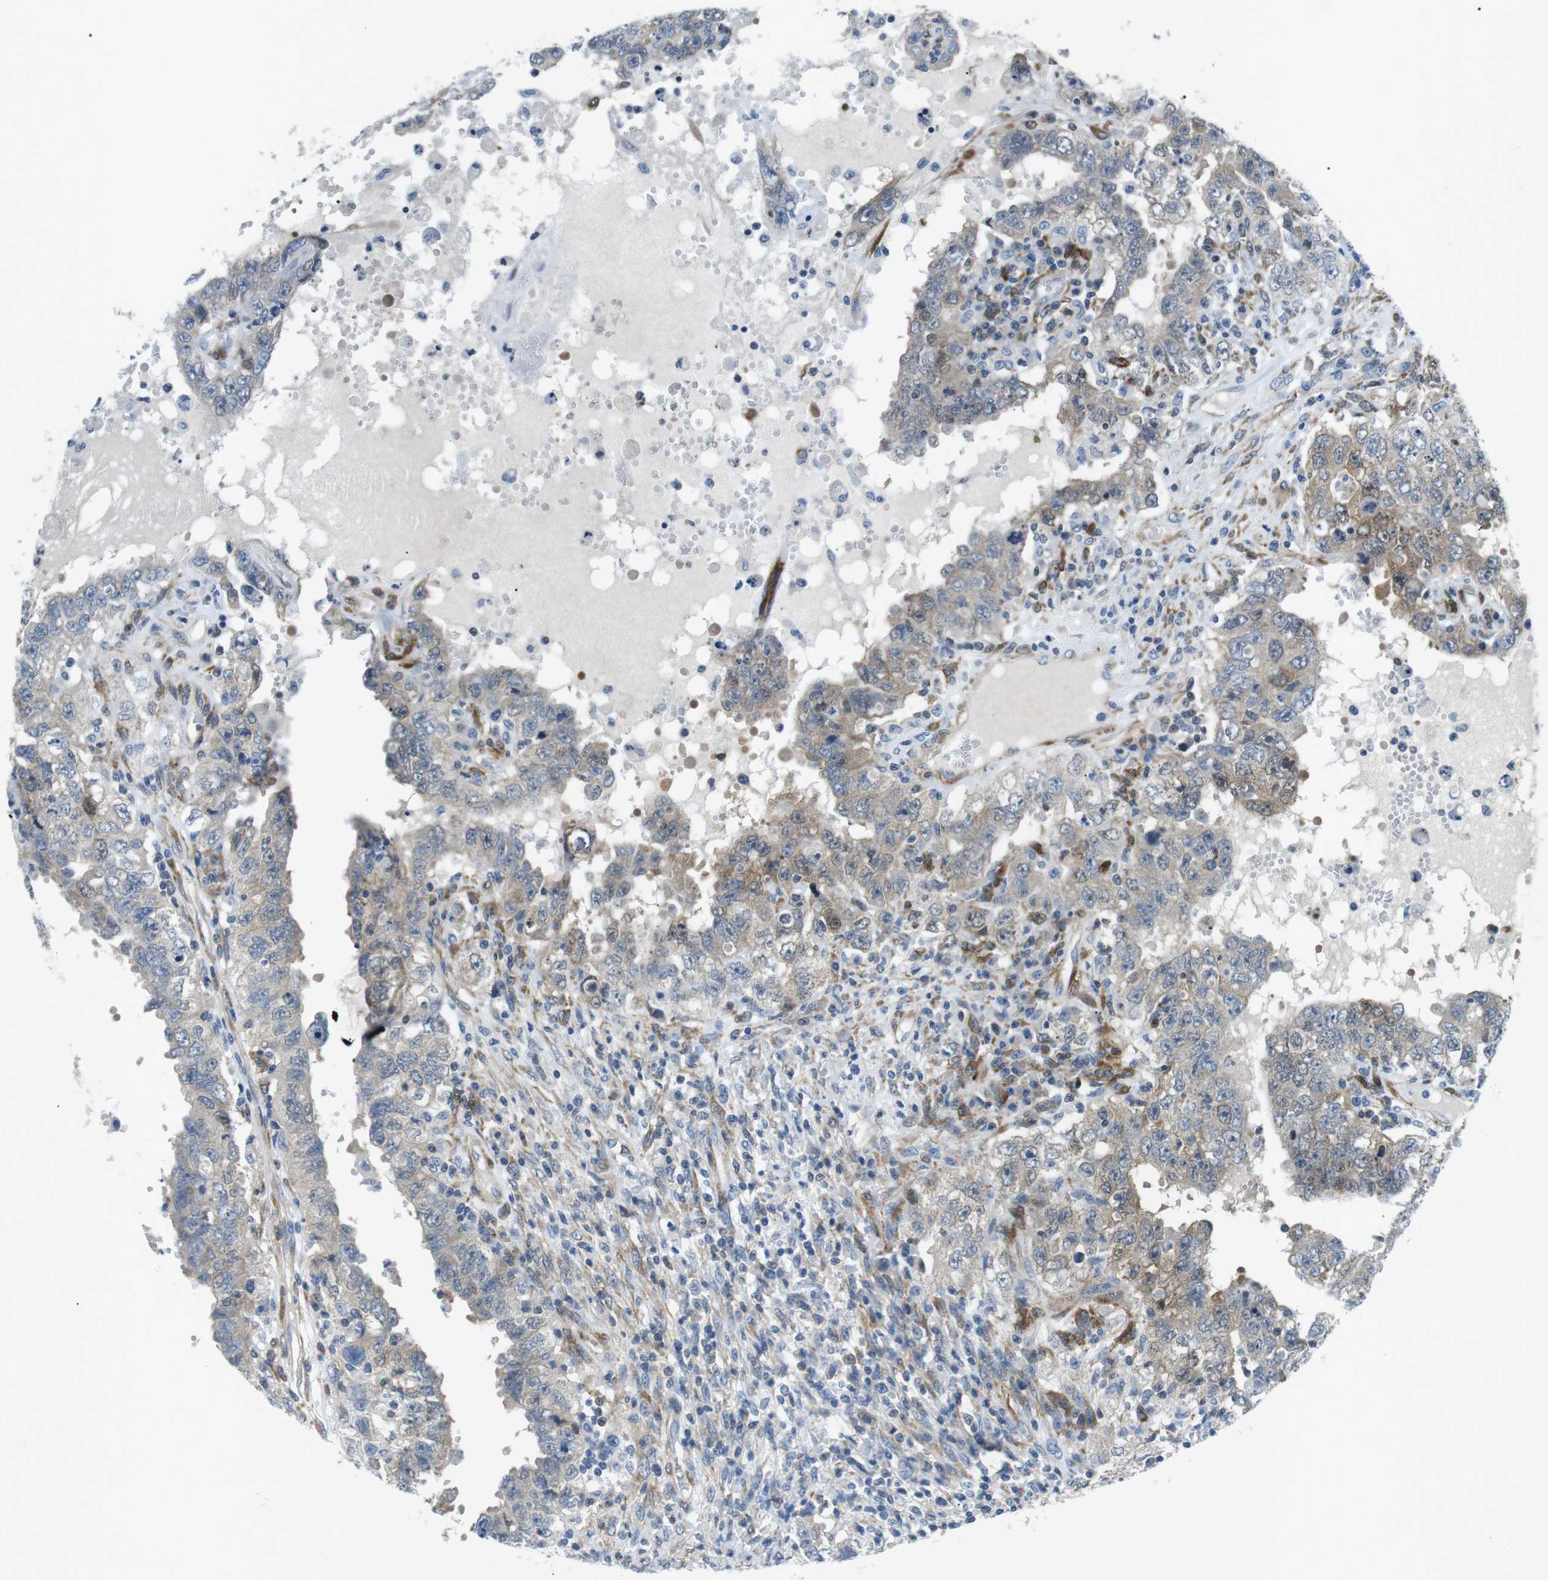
{"staining": {"intensity": "weak", "quantity": "<25%", "location": "cytoplasmic/membranous"}, "tissue": "testis cancer", "cell_type": "Tumor cells", "image_type": "cancer", "snomed": [{"axis": "morphology", "description": "Carcinoma, Embryonal, NOS"}, {"axis": "topography", "description": "Testis"}], "caption": "The IHC image has no significant staining in tumor cells of testis embryonal carcinoma tissue. Brightfield microscopy of immunohistochemistry (IHC) stained with DAB (brown) and hematoxylin (blue), captured at high magnification.", "gene": "PHLDA1", "patient": {"sex": "male", "age": 26}}